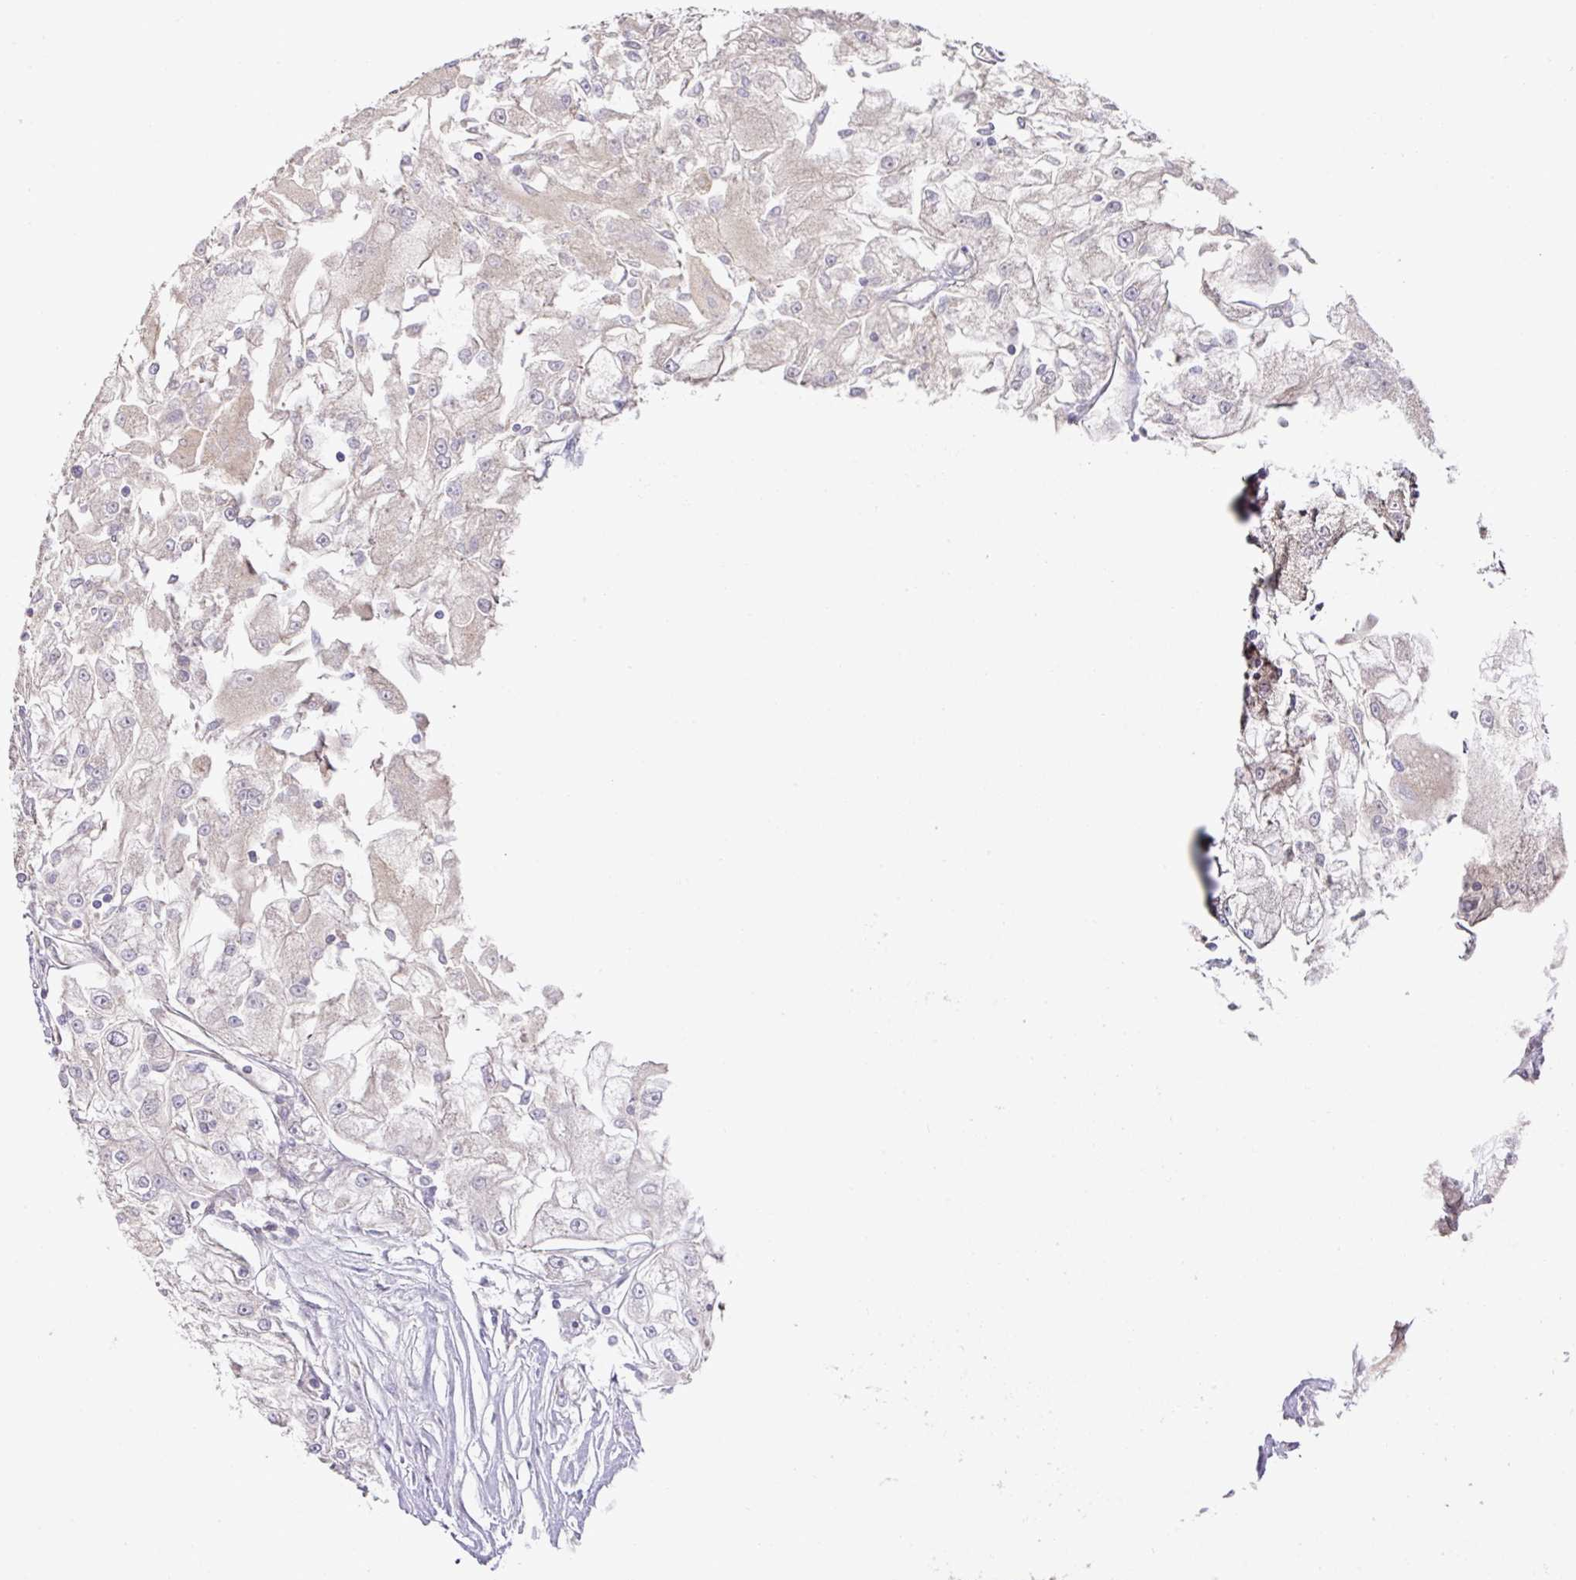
{"staining": {"intensity": "negative", "quantity": "none", "location": "none"}, "tissue": "renal cancer", "cell_type": "Tumor cells", "image_type": "cancer", "snomed": [{"axis": "morphology", "description": "Adenocarcinoma, NOS"}, {"axis": "topography", "description": "Kidney"}], "caption": "Renal cancer (adenocarcinoma) stained for a protein using immunohistochemistry (IHC) demonstrates no expression tumor cells.", "gene": "TARM1", "patient": {"sex": "female", "age": 72}}